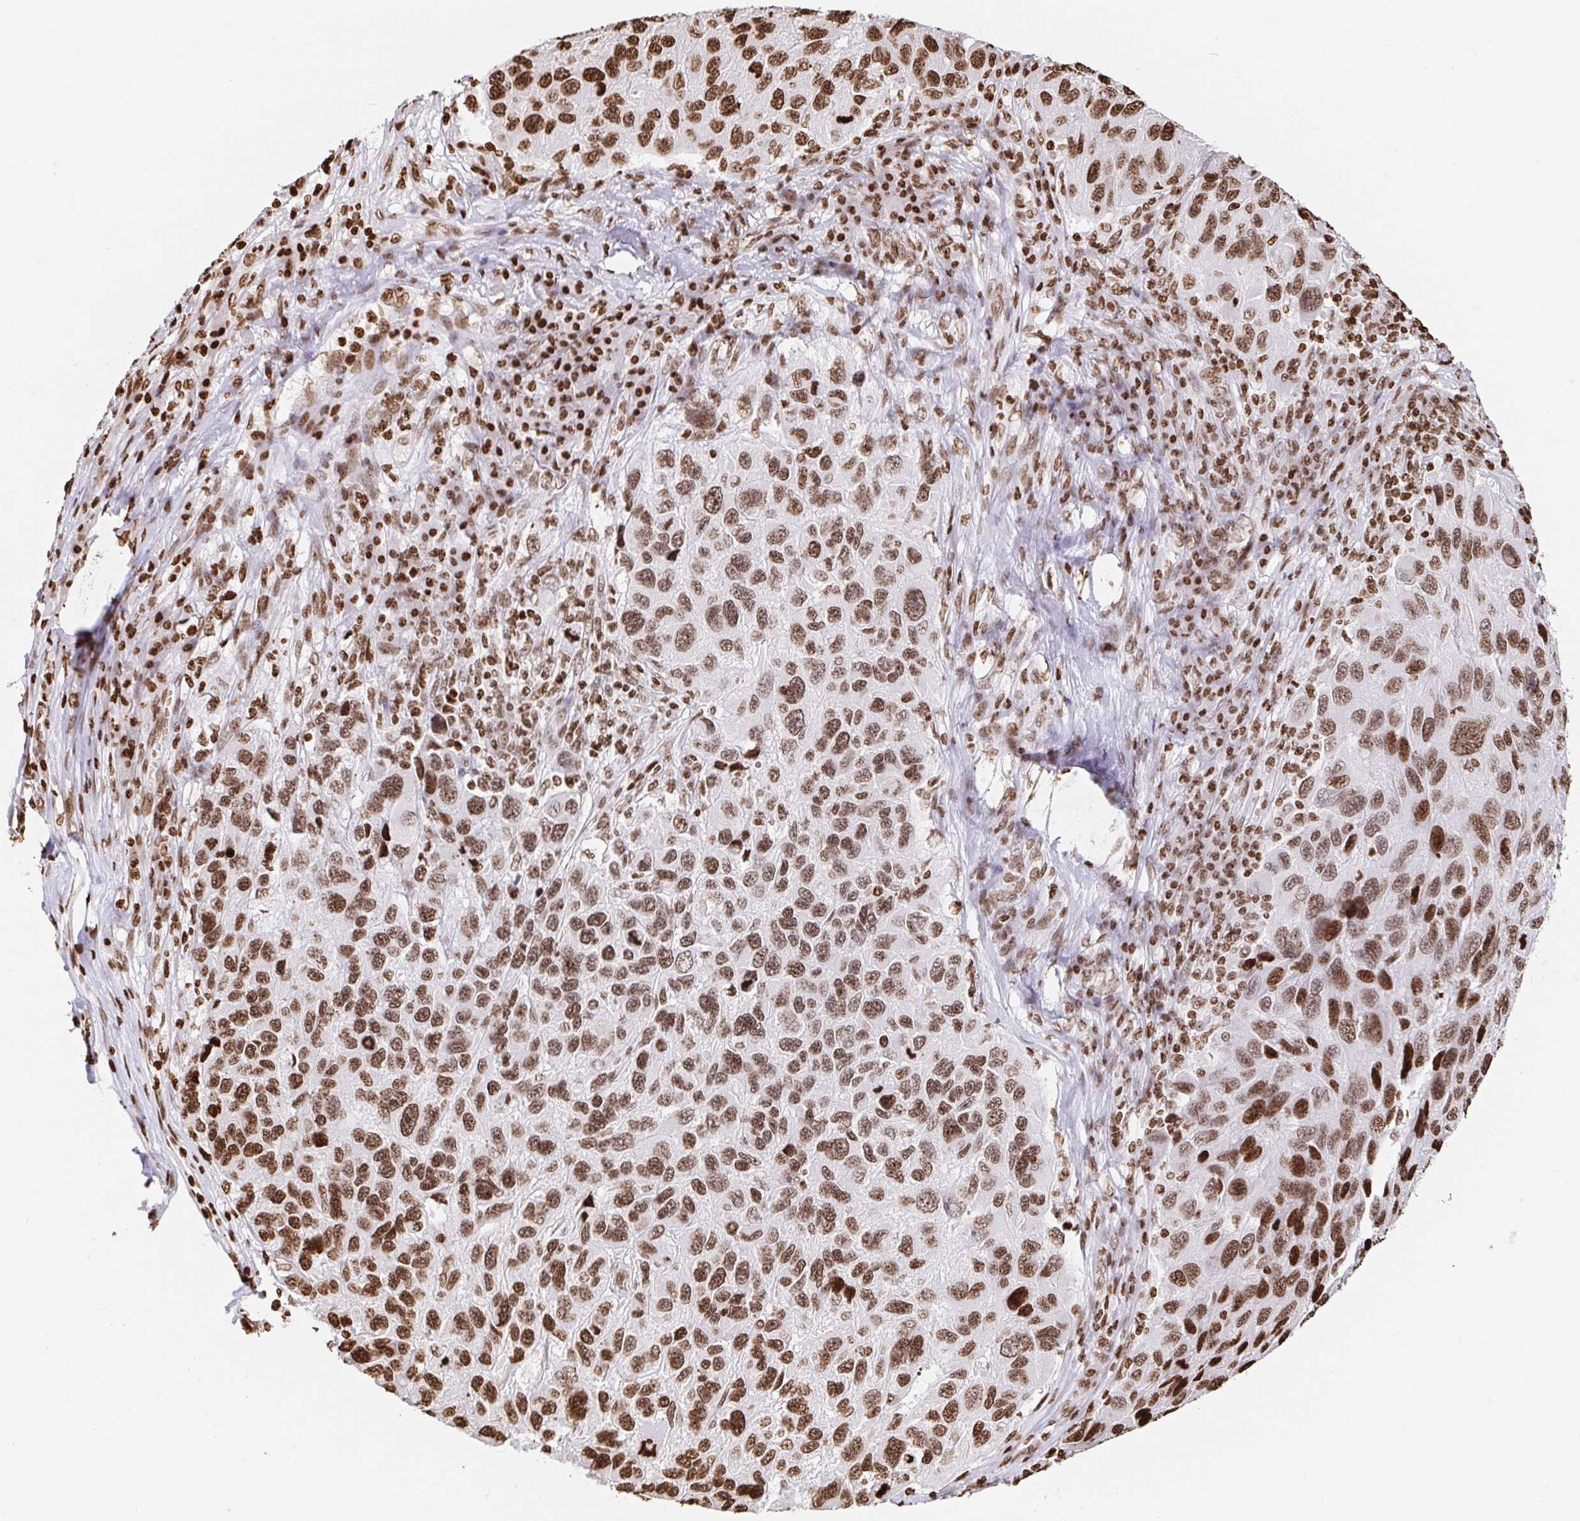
{"staining": {"intensity": "moderate", "quantity": ">75%", "location": "nuclear"}, "tissue": "melanoma", "cell_type": "Tumor cells", "image_type": "cancer", "snomed": [{"axis": "morphology", "description": "Malignant melanoma, NOS"}, {"axis": "topography", "description": "Skin"}], "caption": "Protein staining displays moderate nuclear expression in about >75% of tumor cells in melanoma.", "gene": "H2BC5", "patient": {"sex": "male", "age": 53}}